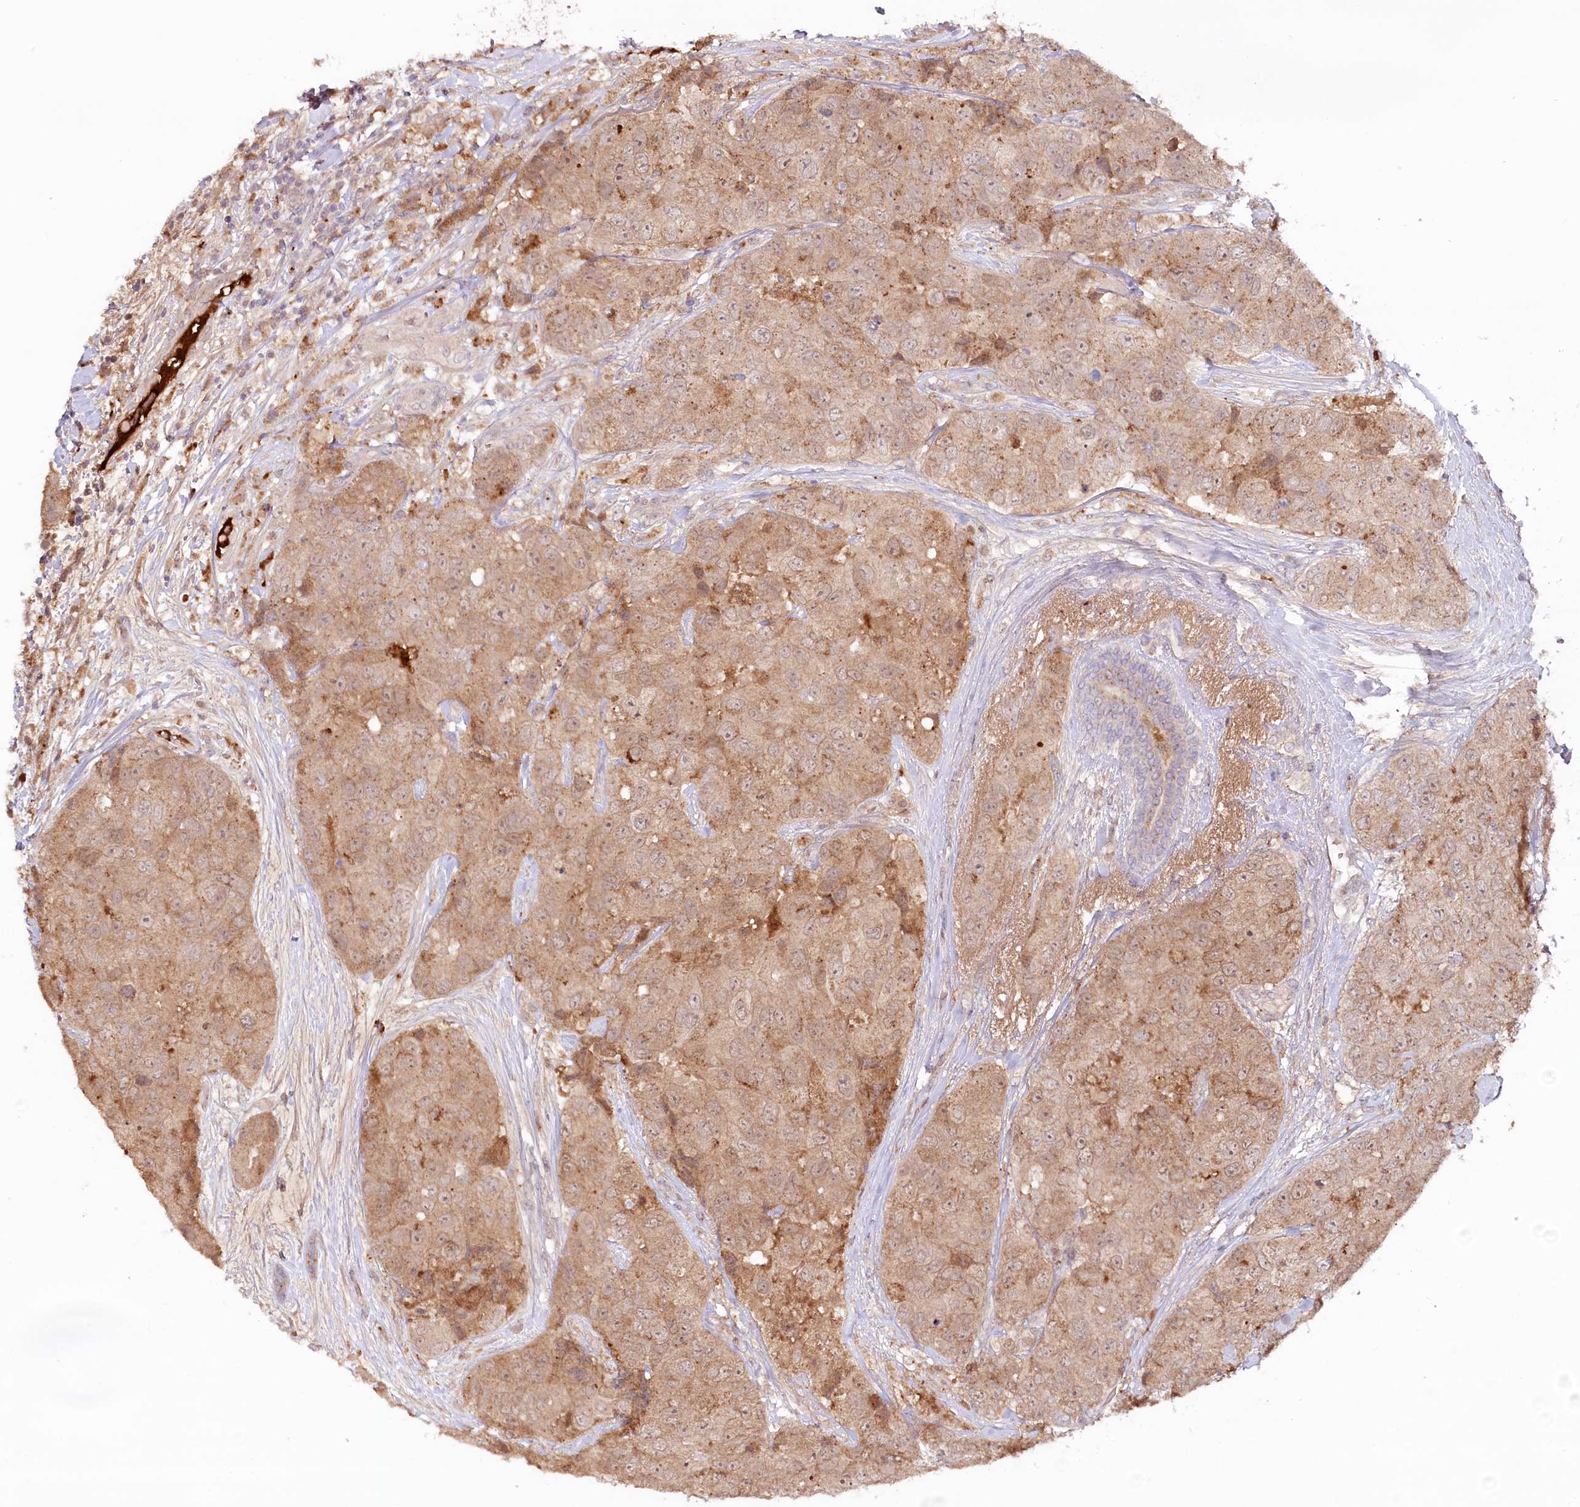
{"staining": {"intensity": "moderate", "quantity": ">75%", "location": "cytoplasmic/membranous"}, "tissue": "breast cancer", "cell_type": "Tumor cells", "image_type": "cancer", "snomed": [{"axis": "morphology", "description": "Duct carcinoma"}, {"axis": "topography", "description": "Breast"}], "caption": "High-magnification brightfield microscopy of breast cancer stained with DAB (brown) and counterstained with hematoxylin (blue). tumor cells exhibit moderate cytoplasmic/membranous staining is appreciated in about>75% of cells.", "gene": "PSAPL1", "patient": {"sex": "female", "age": 62}}